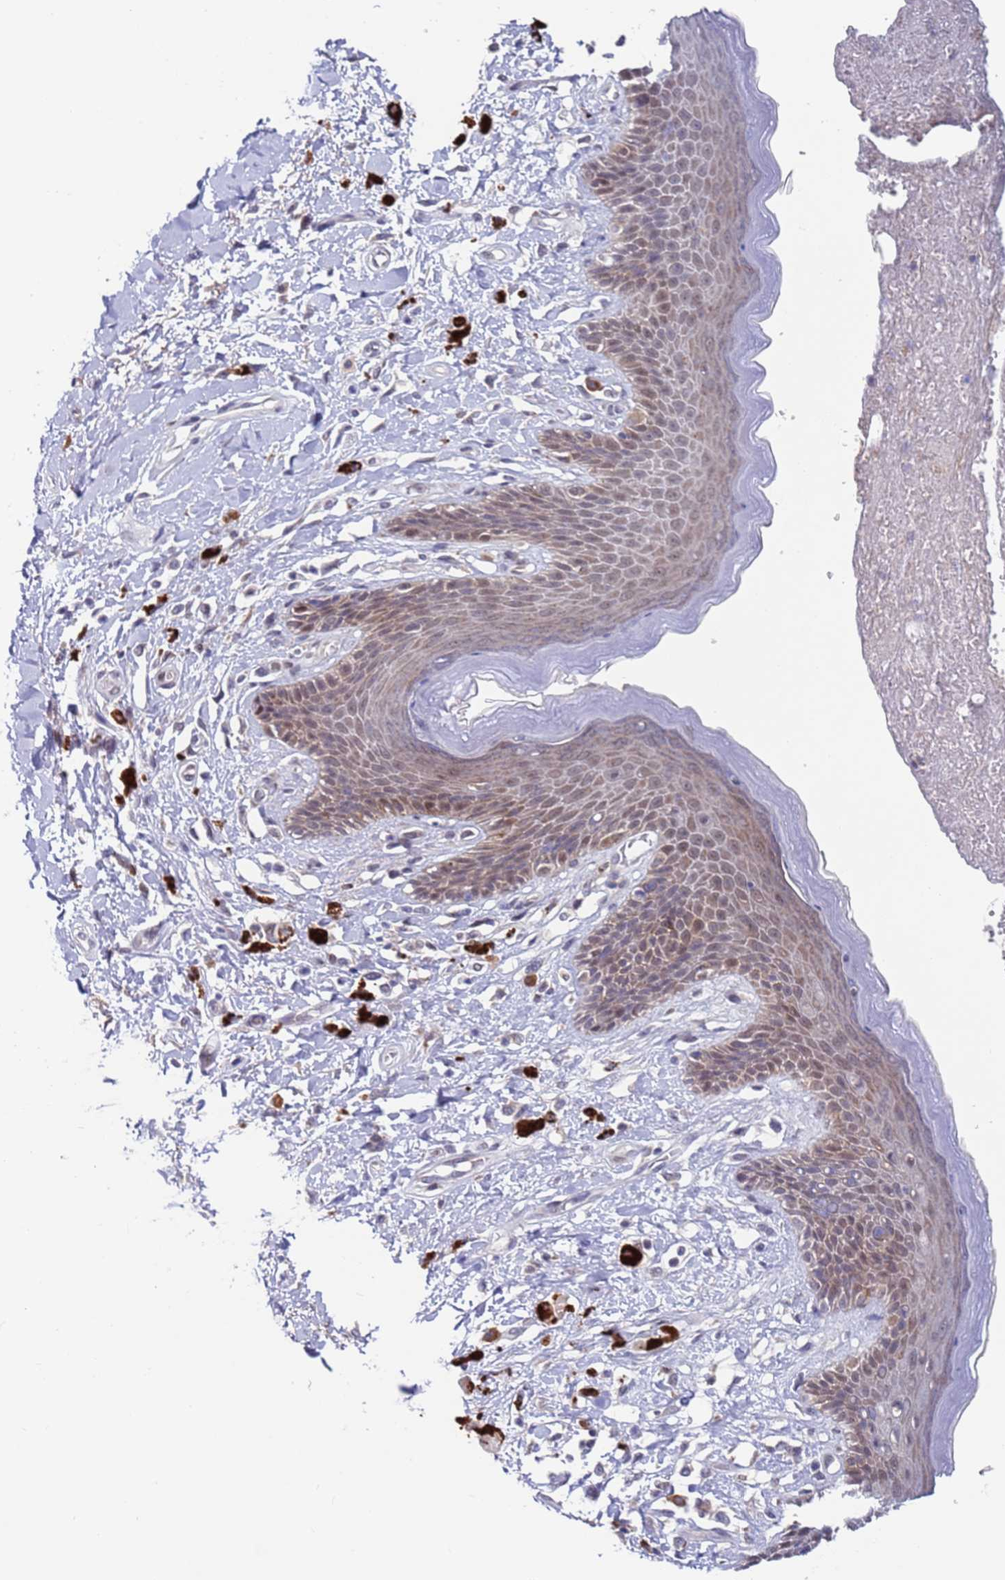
{"staining": {"intensity": "weak", "quantity": "25%-75%", "location": "cytoplasmic/membranous,nuclear"}, "tissue": "skin", "cell_type": "Epidermal cells", "image_type": "normal", "snomed": [{"axis": "morphology", "description": "Normal tissue, NOS"}, {"axis": "topography", "description": "Anal"}], "caption": "The histopathology image reveals immunohistochemical staining of benign skin. There is weak cytoplasmic/membranous,nuclear expression is present in about 25%-75% of epidermal cells.", "gene": "FBXO27", "patient": {"sex": "female", "age": 78}}